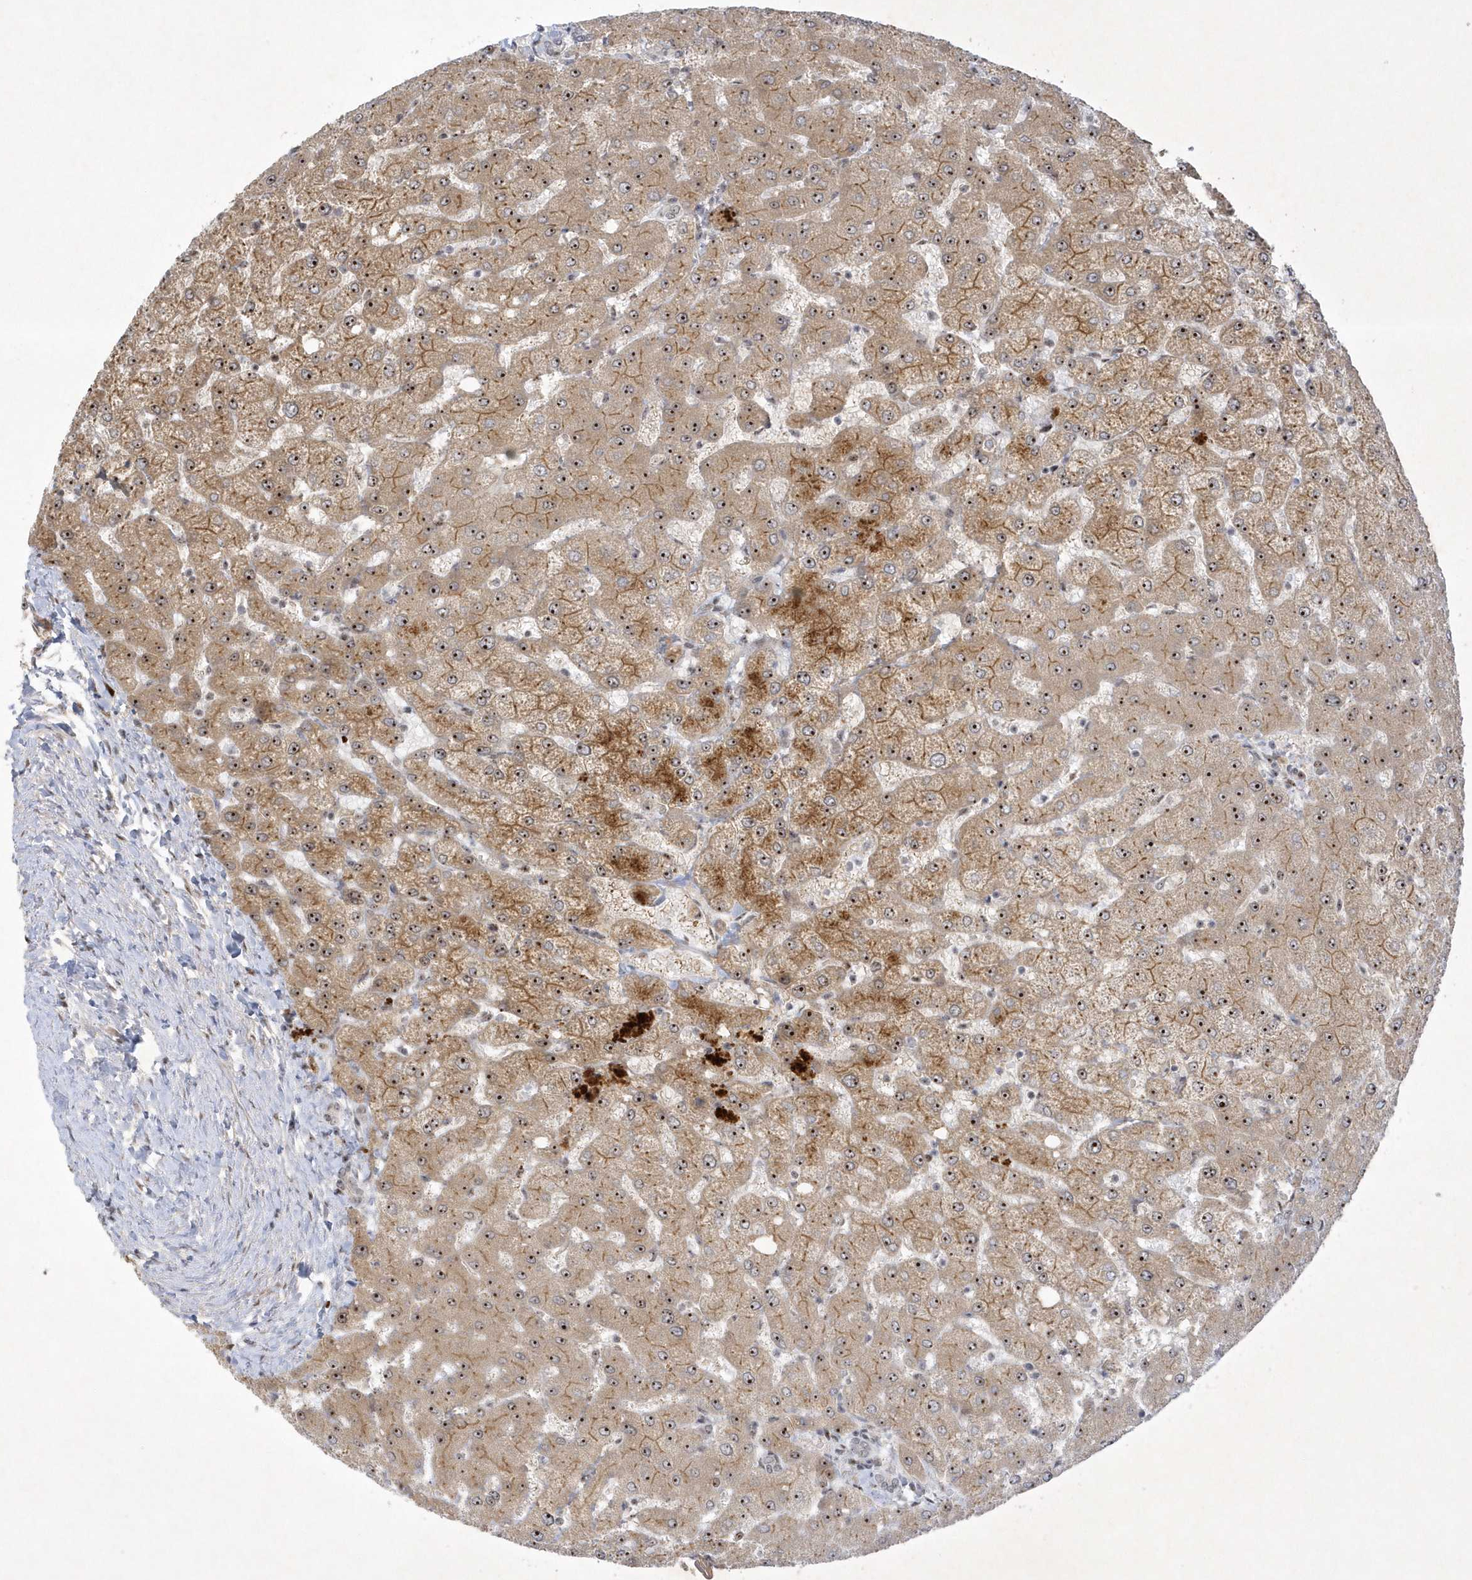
{"staining": {"intensity": "negative", "quantity": "none", "location": "none"}, "tissue": "liver", "cell_type": "Cholangiocytes", "image_type": "normal", "snomed": [{"axis": "morphology", "description": "Normal tissue, NOS"}, {"axis": "topography", "description": "Liver"}], "caption": "Immunohistochemistry (IHC) photomicrograph of benign human liver stained for a protein (brown), which demonstrates no positivity in cholangiocytes.", "gene": "NPM3", "patient": {"sex": "female", "age": 54}}